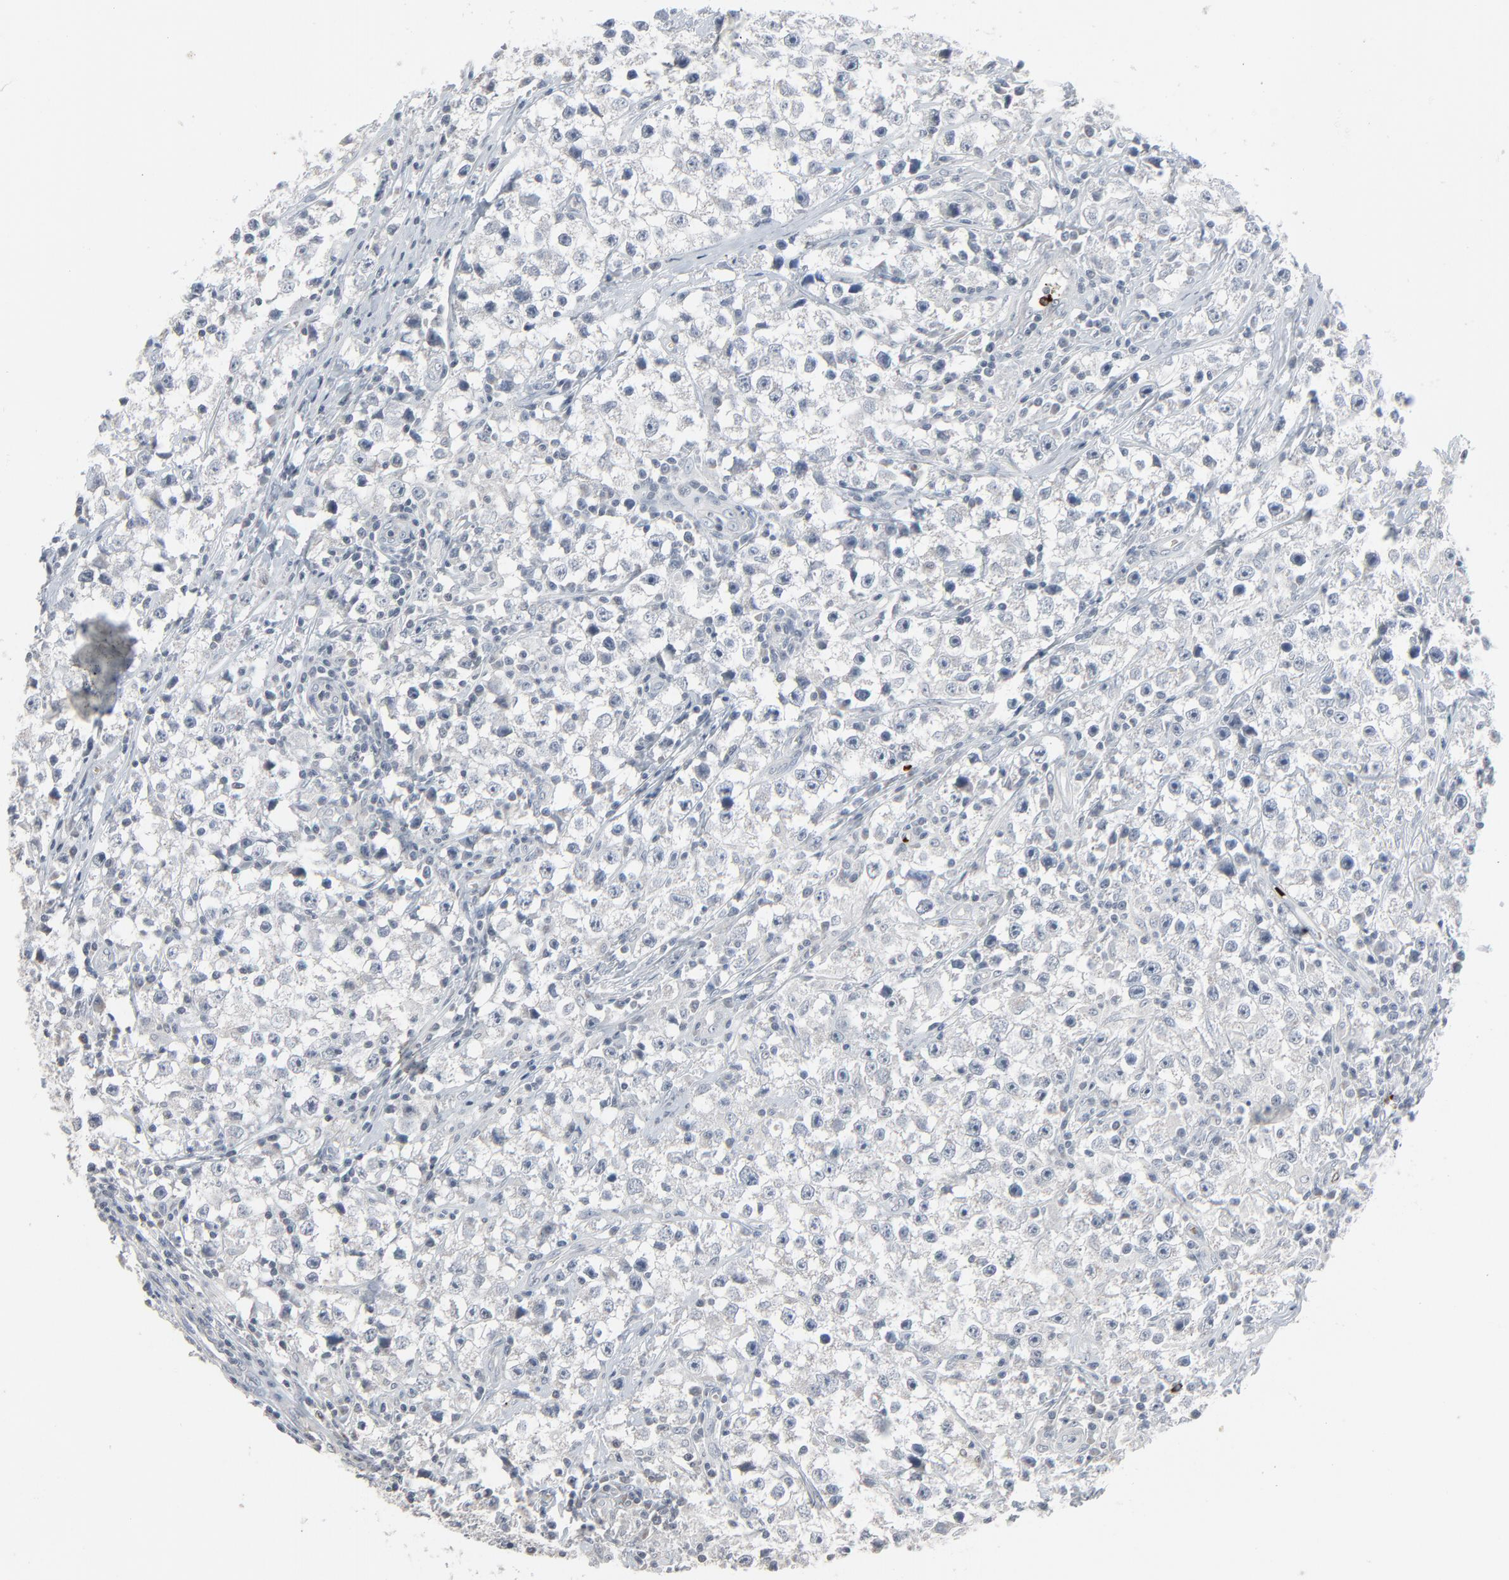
{"staining": {"intensity": "negative", "quantity": "none", "location": "none"}, "tissue": "testis cancer", "cell_type": "Tumor cells", "image_type": "cancer", "snomed": [{"axis": "morphology", "description": "Seminoma, NOS"}, {"axis": "topography", "description": "Testis"}], "caption": "Histopathology image shows no protein staining in tumor cells of testis seminoma tissue.", "gene": "SAGE1", "patient": {"sex": "male", "age": 35}}